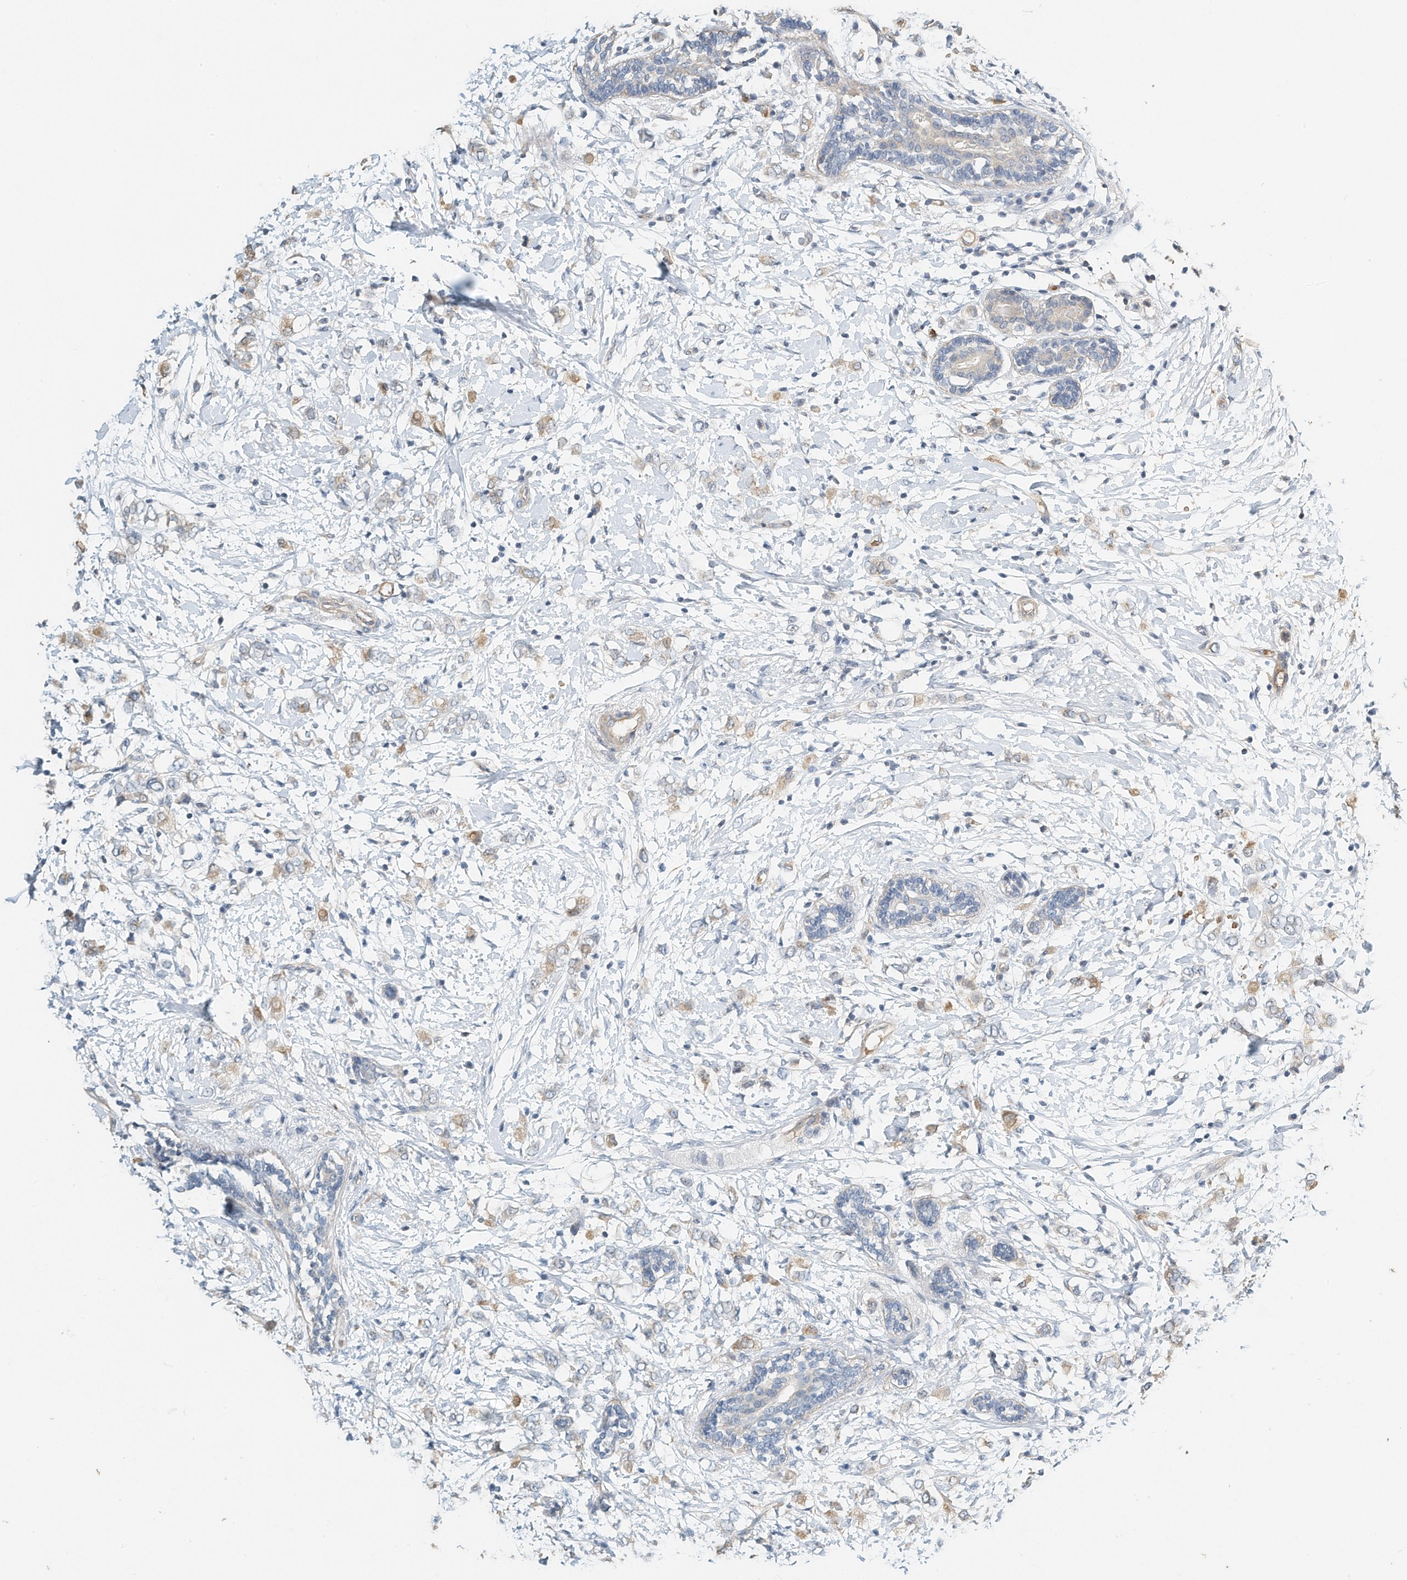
{"staining": {"intensity": "moderate", "quantity": "<25%", "location": "cytoplasmic/membranous"}, "tissue": "breast cancer", "cell_type": "Tumor cells", "image_type": "cancer", "snomed": [{"axis": "morphology", "description": "Normal tissue, NOS"}, {"axis": "morphology", "description": "Lobular carcinoma"}, {"axis": "topography", "description": "Breast"}], "caption": "DAB immunohistochemical staining of human lobular carcinoma (breast) exhibits moderate cytoplasmic/membranous protein positivity in approximately <25% of tumor cells.", "gene": "RCAN3", "patient": {"sex": "female", "age": 47}}